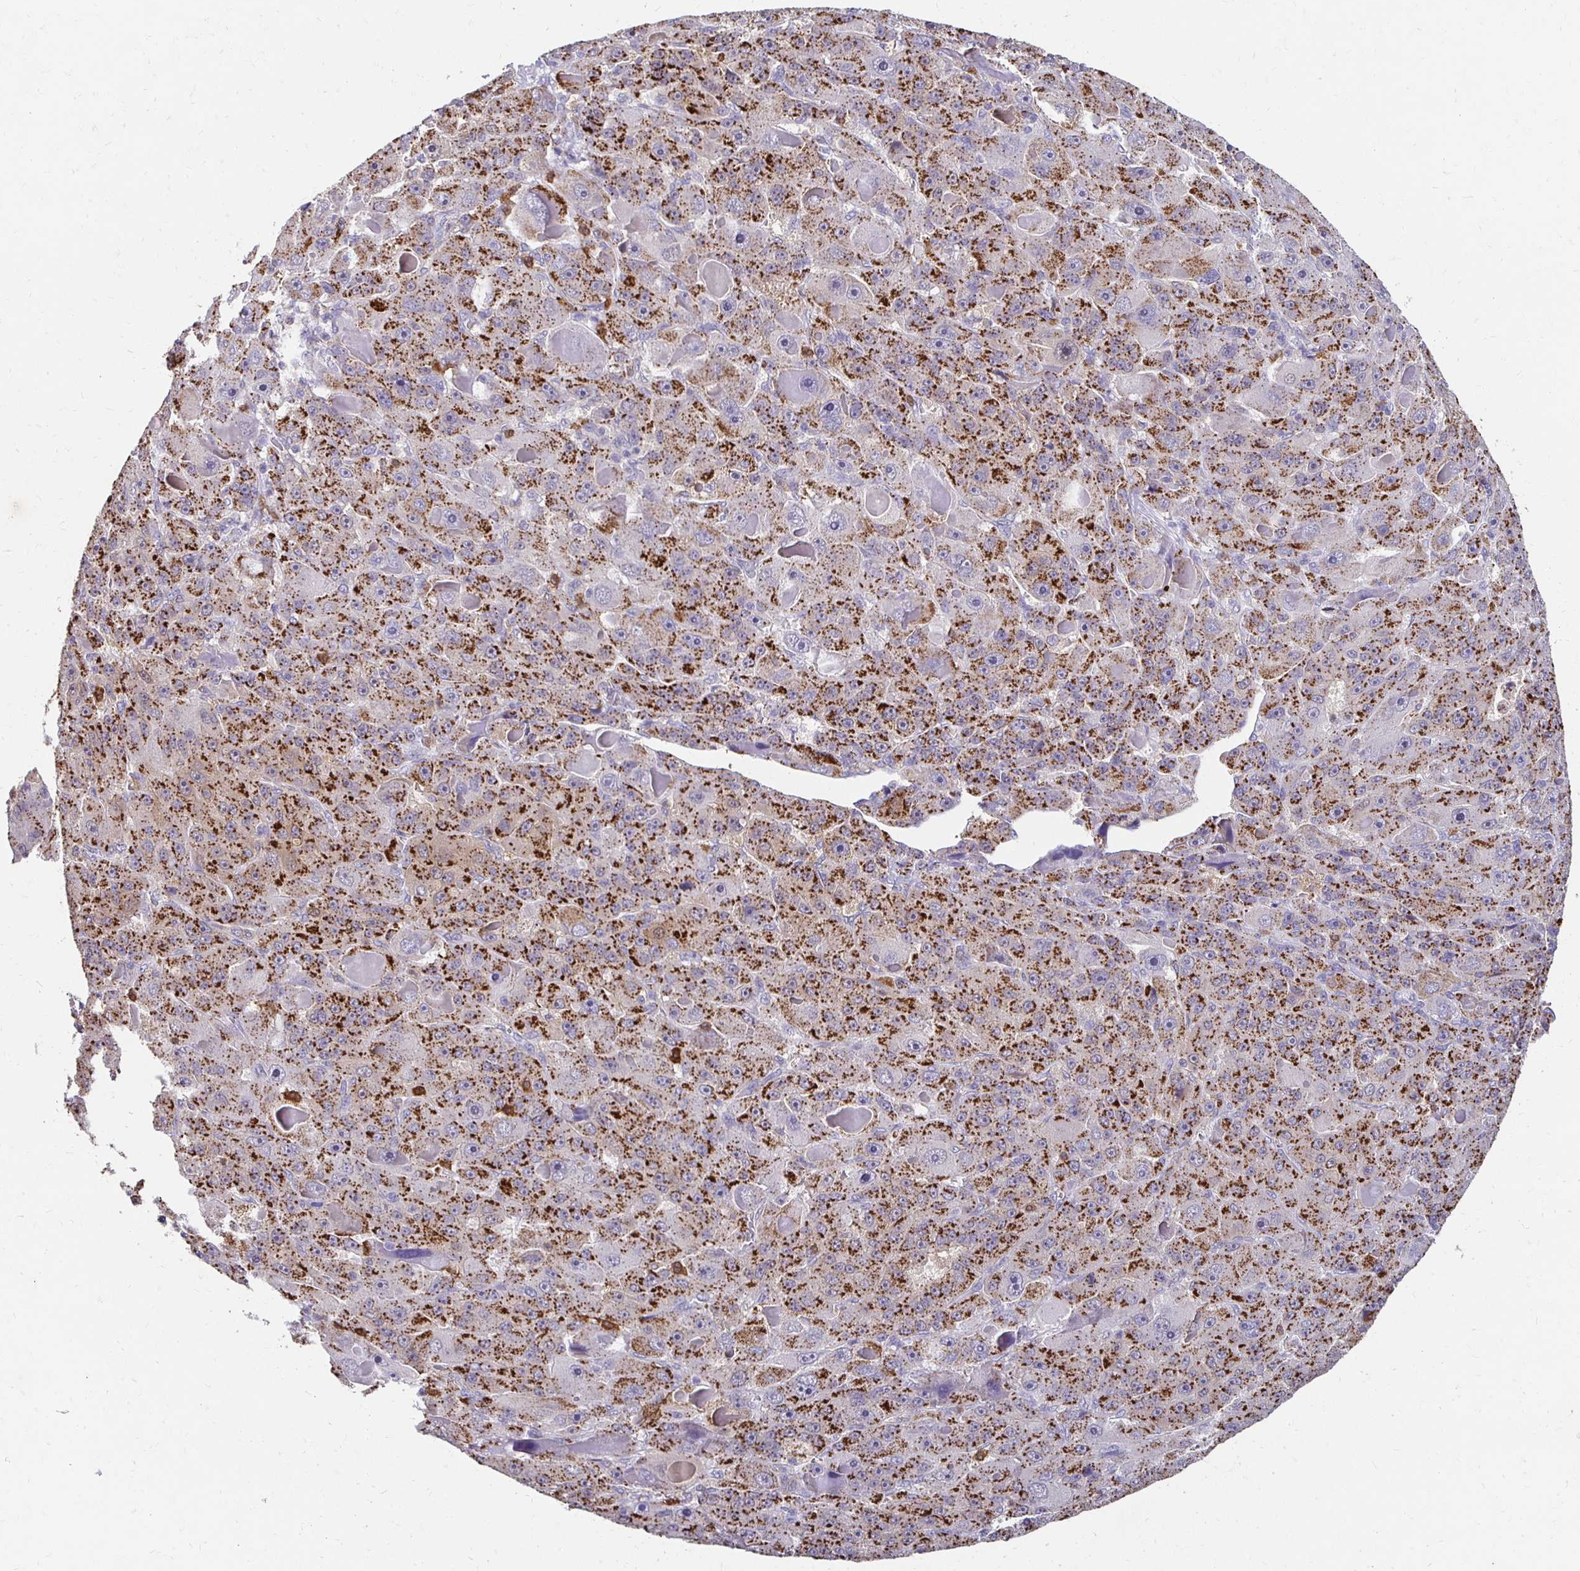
{"staining": {"intensity": "strong", "quantity": ">75%", "location": "cytoplasmic/membranous"}, "tissue": "liver cancer", "cell_type": "Tumor cells", "image_type": "cancer", "snomed": [{"axis": "morphology", "description": "Carcinoma, Hepatocellular, NOS"}, {"axis": "topography", "description": "Liver"}], "caption": "Brown immunohistochemical staining in liver cancer reveals strong cytoplasmic/membranous staining in about >75% of tumor cells.", "gene": "GK2", "patient": {"sex": "male", "age": 76}}